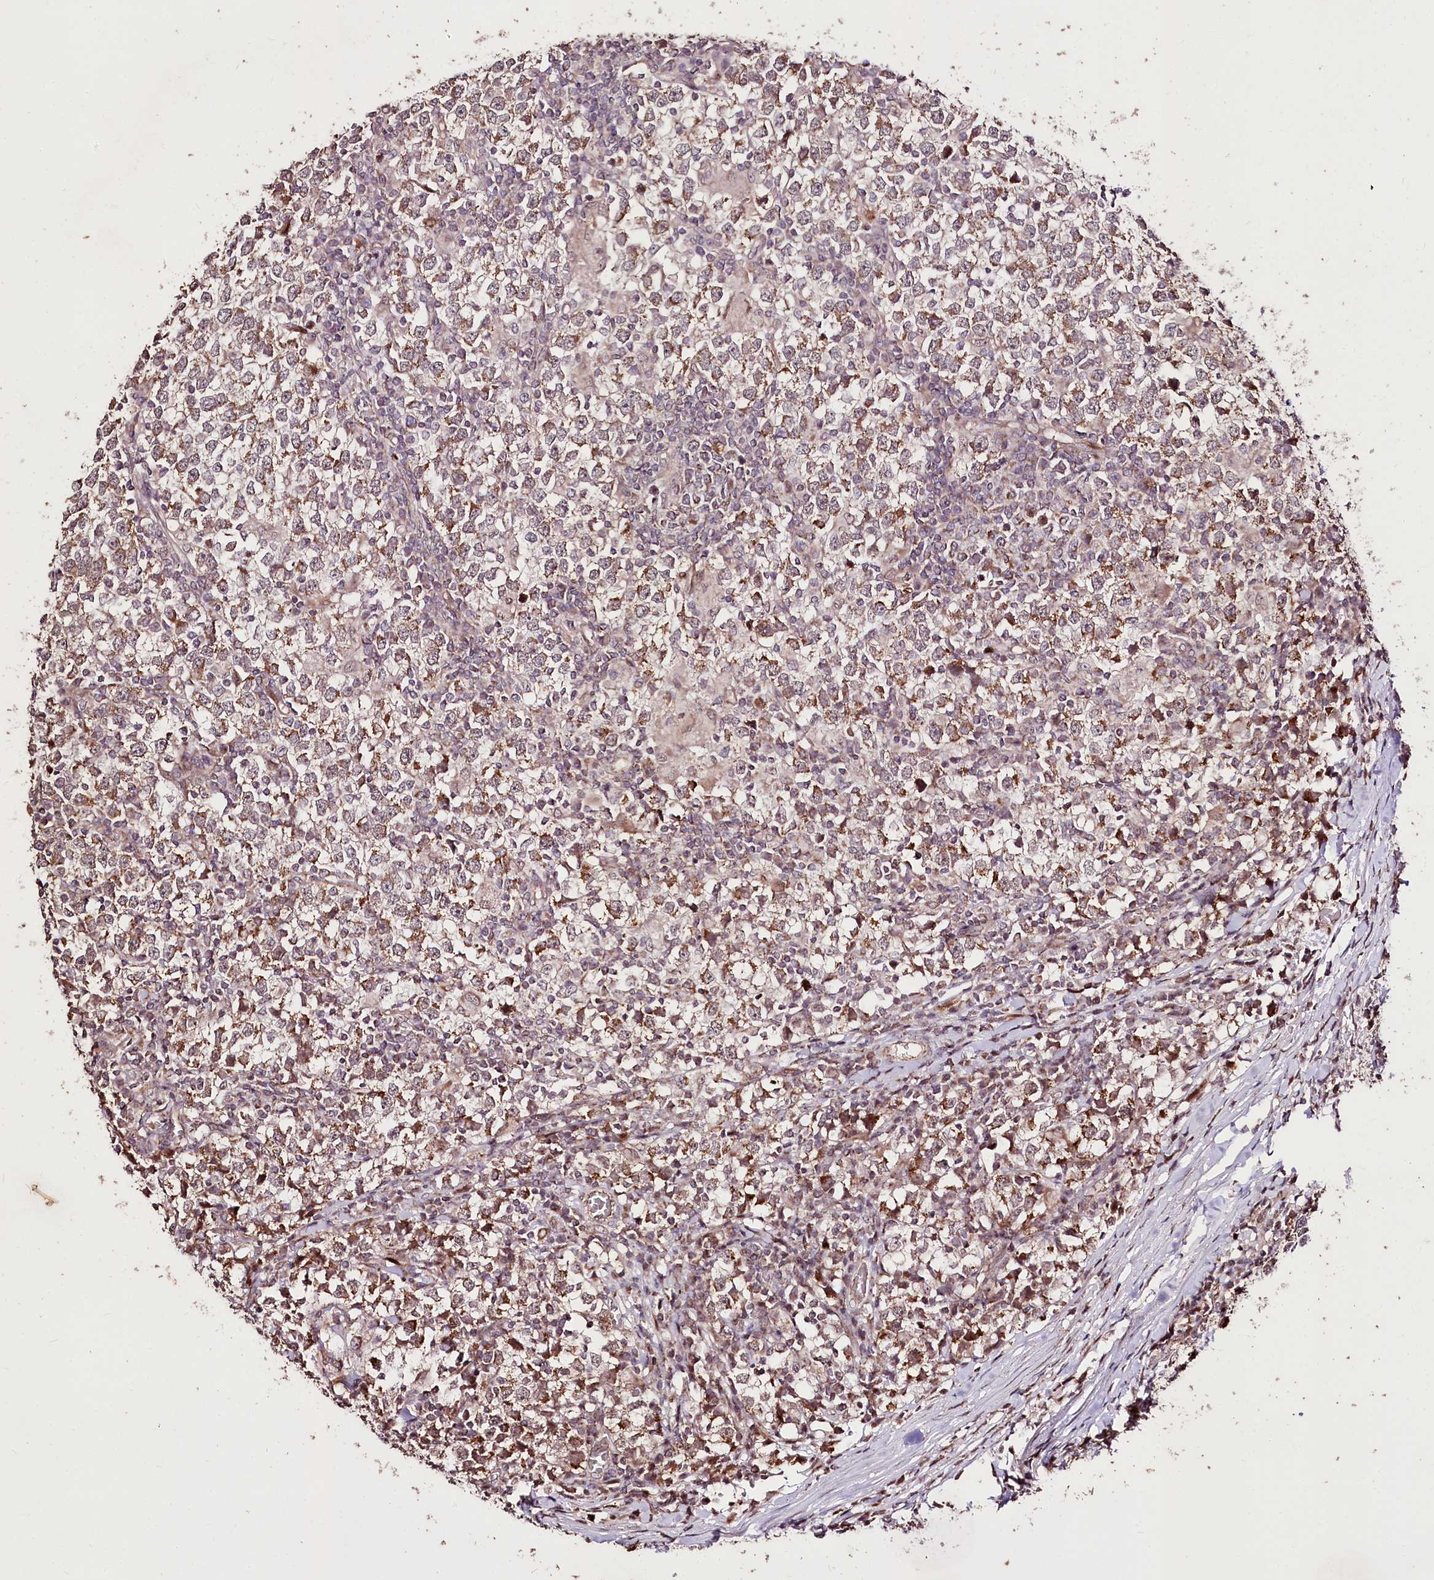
{"staining": {"intensity": "moderate", "quantity": ">75%", "location": "cytoplasmic/membranous"}, "tissue": "testis cancer", "cell_type": "Tumor cells", "image_type": "cancer", "snomed": [{"axis": "morphology", "description": "Seminoma, NOS"}, {"axis": "topography", "description": "Testis"}], "caption": "Protein expression analysis of human testis seminoma reveals moderate cytoplasmic/membranous expression in approximately >75% of tumor cells.", "gene": "CARD19", "patient": {"sex": "male", "age": 65}}